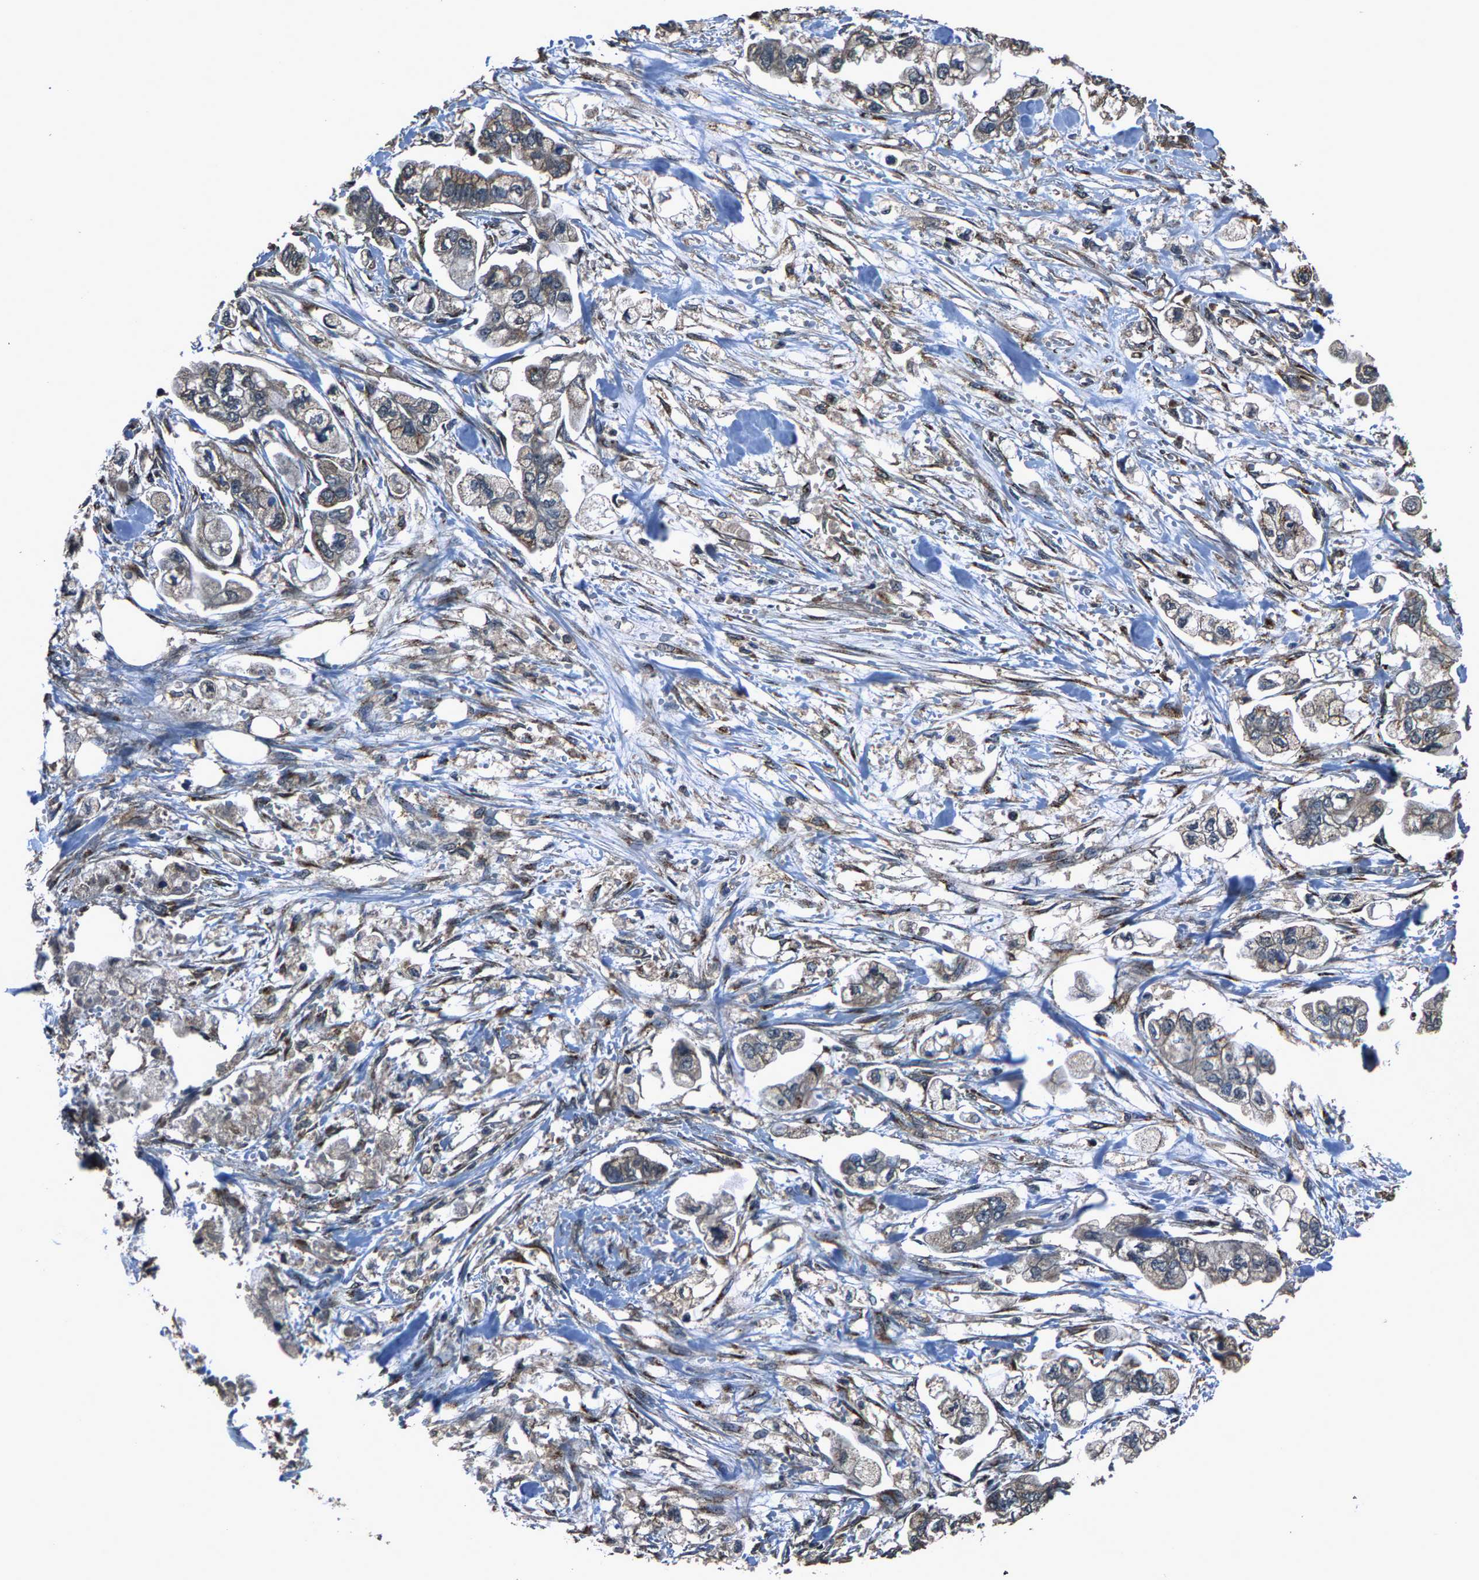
{"staining": {"intensity": "weak", "quantity": "<25%", "location": "cytoplasmic/membranous"}, "tissue": "stomach cancer", "cell_type": "Tumor cells", "image_type": "cancer", "snomed": [{"axis": "morphology", "description": "Normal tissue, NOS"}, {"axis": "morphology", "description": "Adenocarcinoma, NOS"}, {"axis": "topography", "description": "Stomach"}], "caption": "Immunohistochemical staining of human adenocarcinoma (stomach) exhibits no significant staining in tumor cells.", "gene": "SLC38A10", "patient": {"sex": "male", "age": 62}}